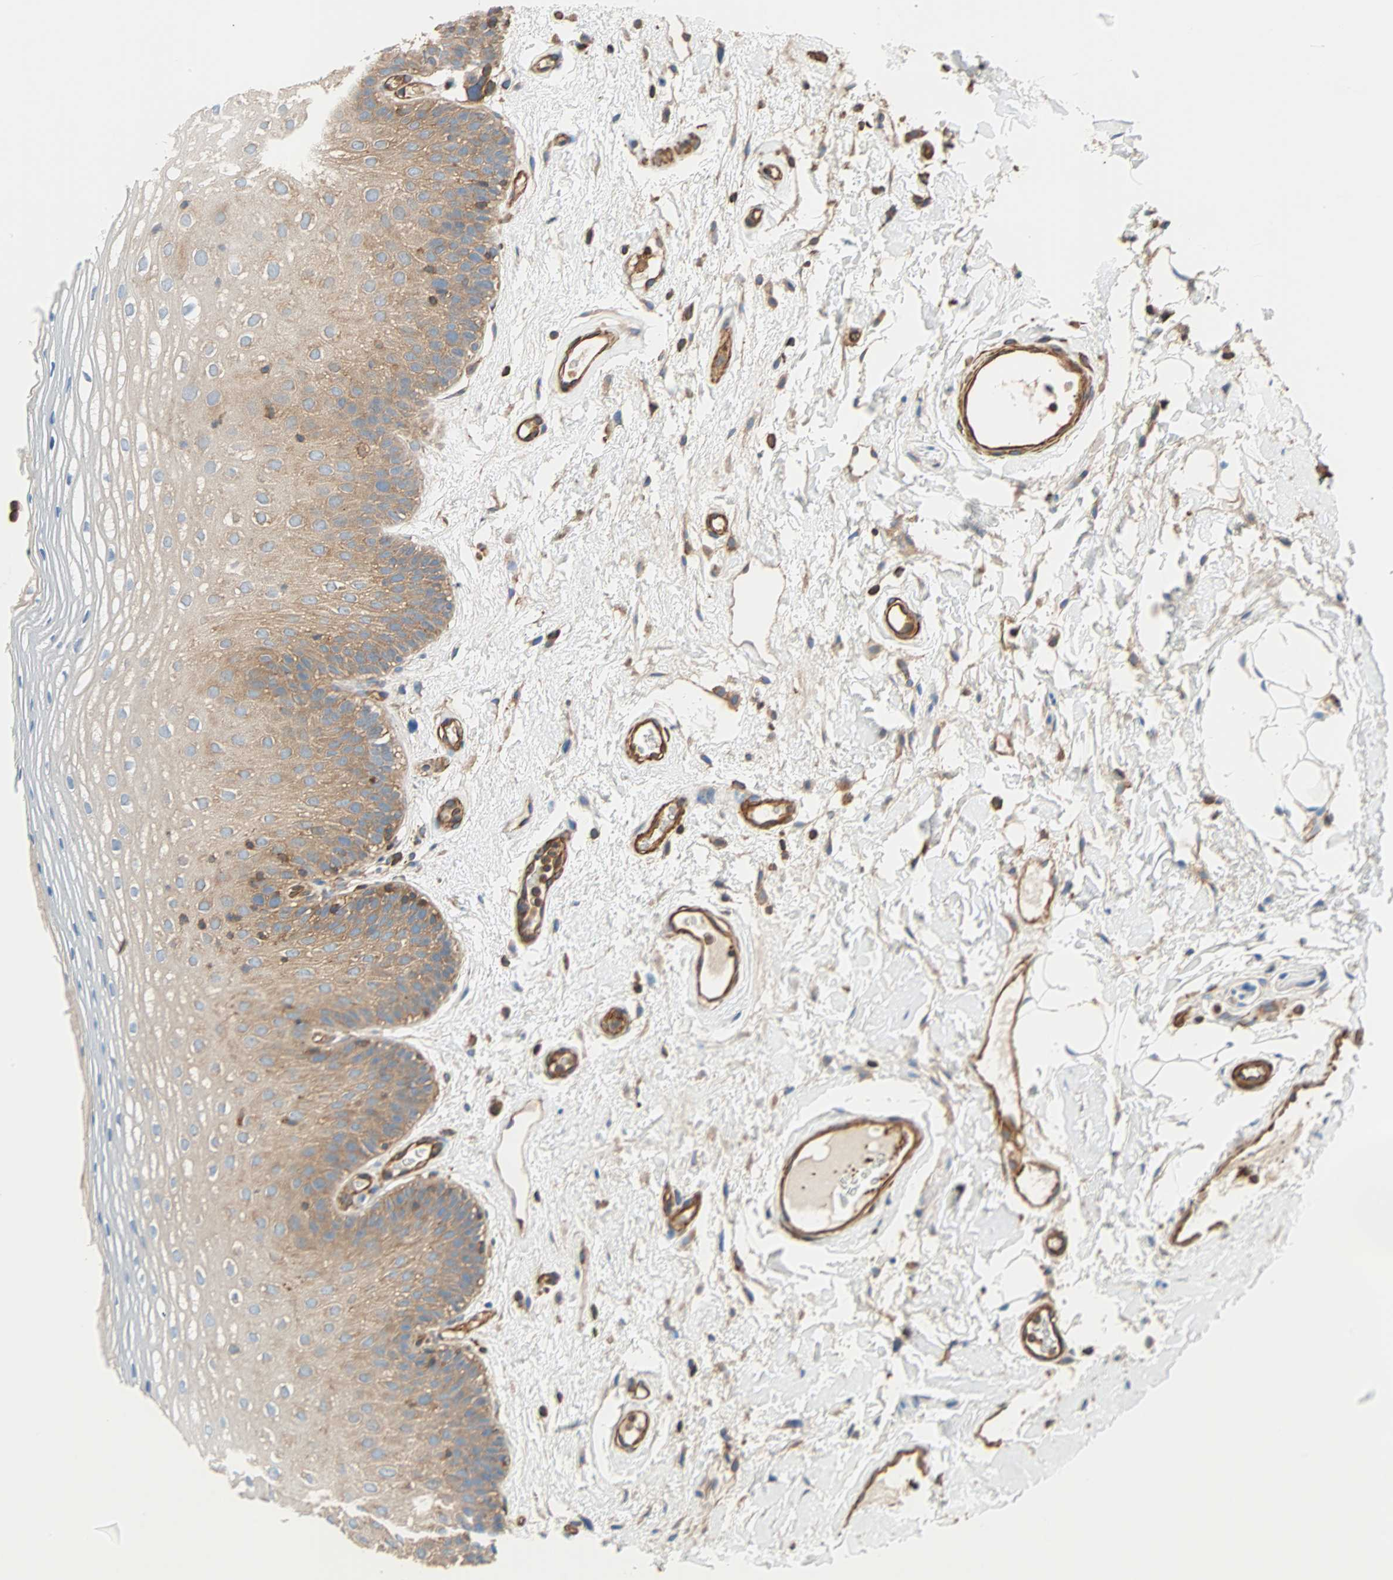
{"staining": {"intensity": "moderate", "quantity": ">75%", "location": "cytoplasmic/membranous"}, "tissue": "oral mucosa", "cell_type": "Squamous epithelial cells", "image_type": "normal", "snomed": [{"axis": "morphology", "description": "Normal tissue, NOS"}, {"axis": "morphology", "description": "Squamous cell carcinoma, NOS"}, {"axis": "topography", "description": "Skeletal muscle"}, {"axis": "topography", "description": "Oral tissue"}], "caption": "IHC (DAB (3,3'-diaminobenzidine)) staining of normal human oral mucosa exhibits moderate cytoplasmic/membranous protein positivity in about >75% of squamous epithelial cells.", "gene": "GALNT10", "patient": {"sex": "male", "age": 71}}